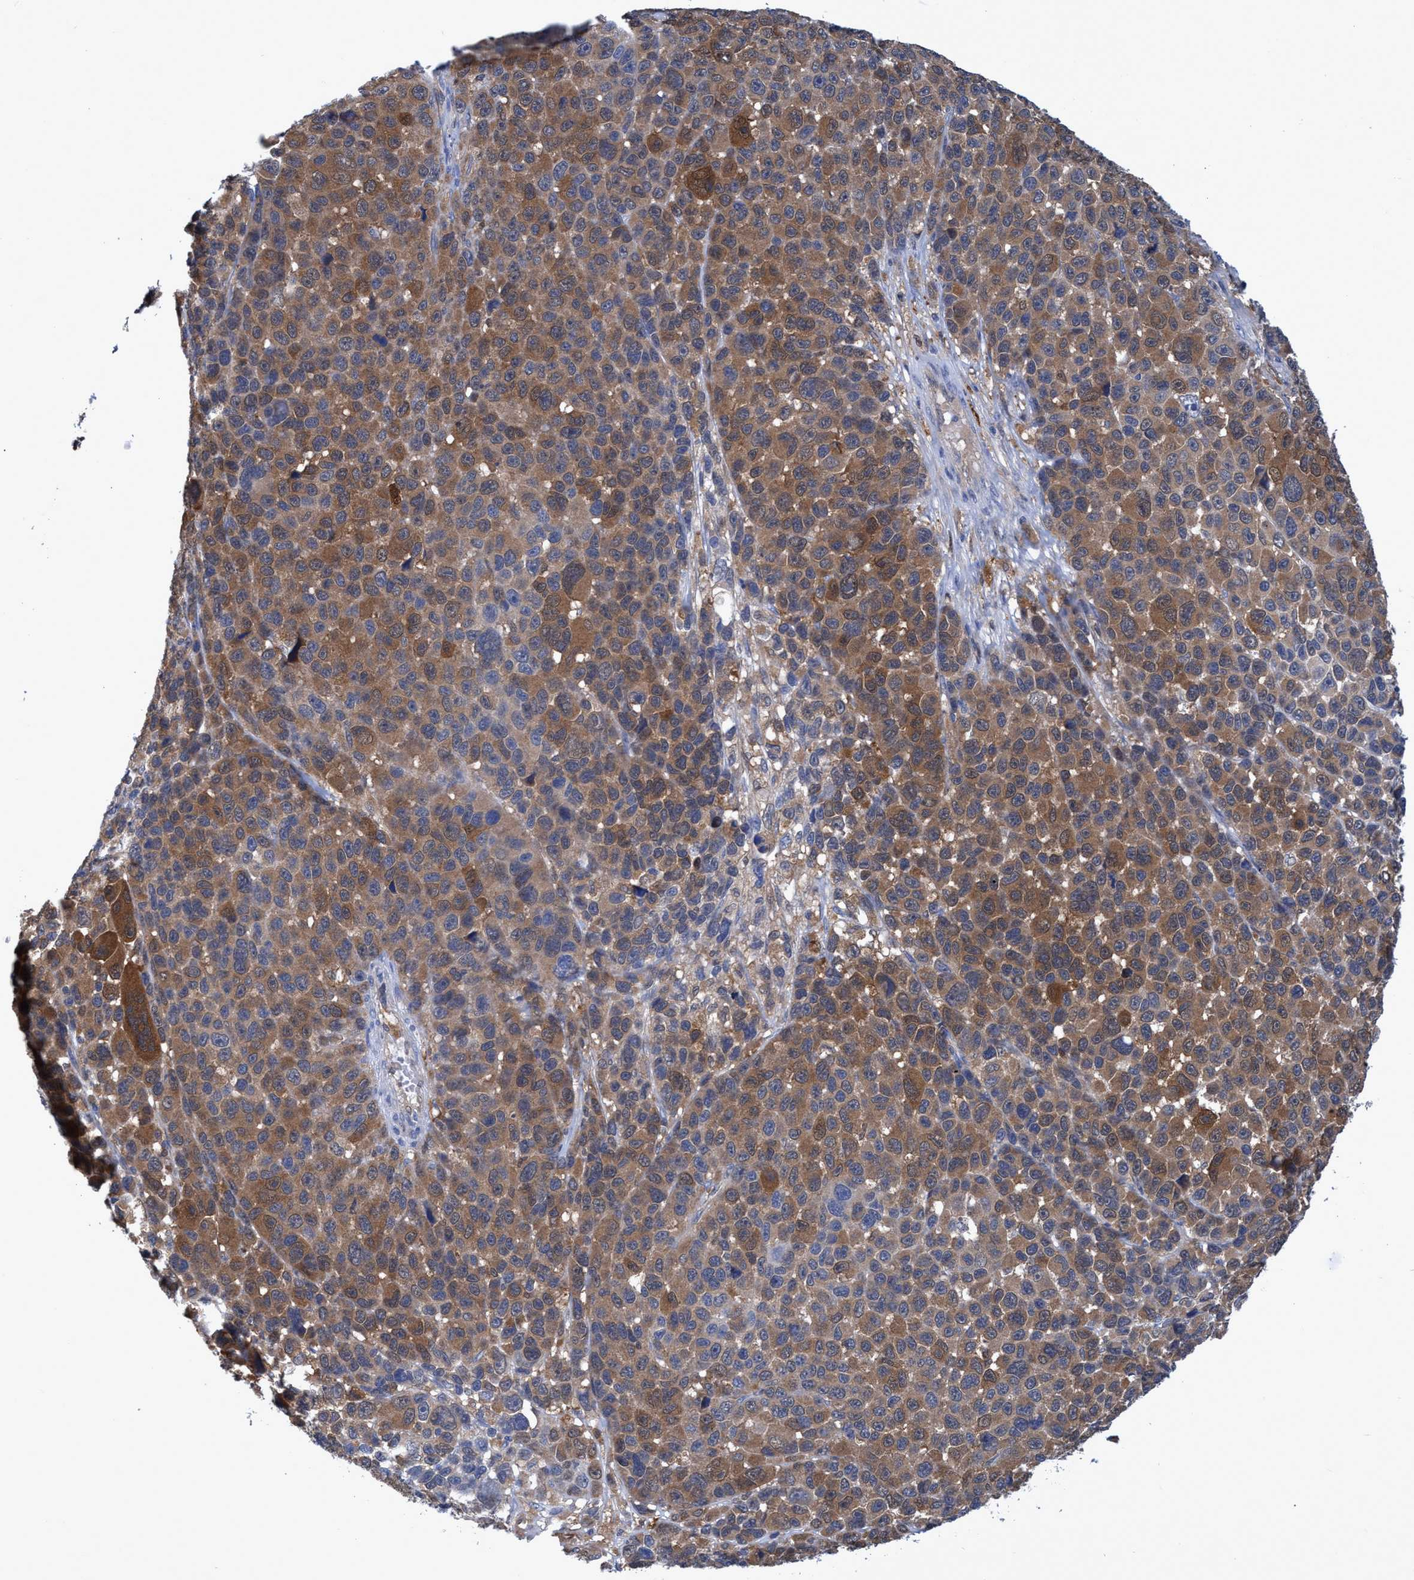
{"staining": {"intensity": "moderate", "quantity": ">75%", "location": "cytoplasmic/membranous"}, "tissue": "melanoma", "cell_type": "Tumor cells", "image_type": "cancer", "snomed": [{"axis": "morphology", "description": "Malignant melanoma, NOS"}, {"axis": "topography", "description": "Skin"}], "caption": "Melanoma stained for a protein (brown) shows moderate cytoplasmic/membranous positive positivity in approximately >75% of tumor cells.", "gene": "PNPO", "patient": {"sex": "male", "age": 53}}